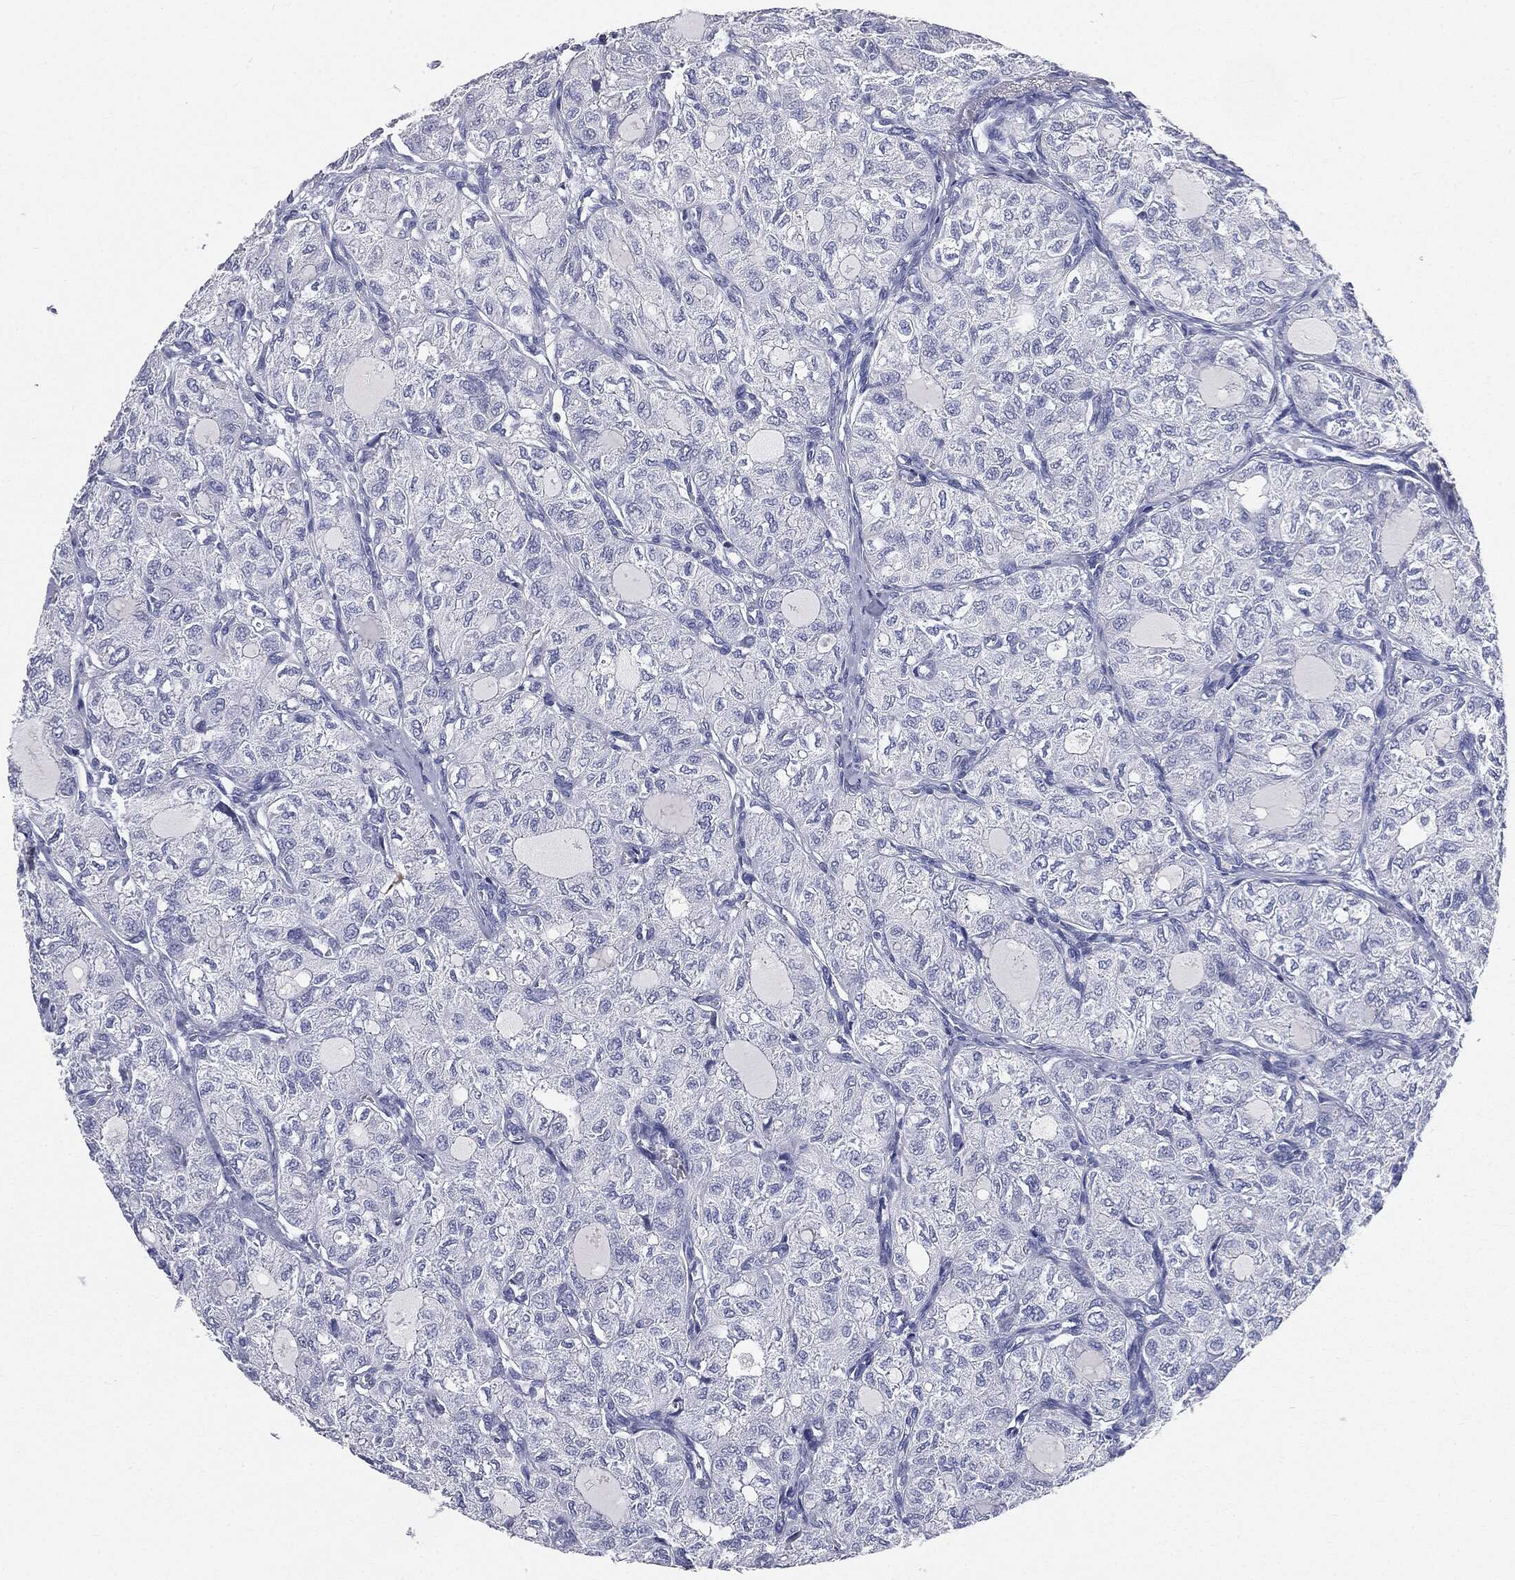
{"staining": {"intensity": "negative", "quantity": "none", "location": "none"}, "tissue": "thyroid cancer", "cell_type": "Tumor cells", "image_type": "cancer", "snomed": [{"axis": "morphology", "description": "Follicular adenoma carcinoma, NOS"}, {"axis": "topography", "description": "Thyroid gland"}], "caption": "High power microscopy histopathology image of an immunohistochemistry histopathology image of follicular adenoma carcinoma (thyroid), revealing no significant staining in tumor cells.", "gene": "CUZD1", "patient": {"sex": "male", "age": 75}}